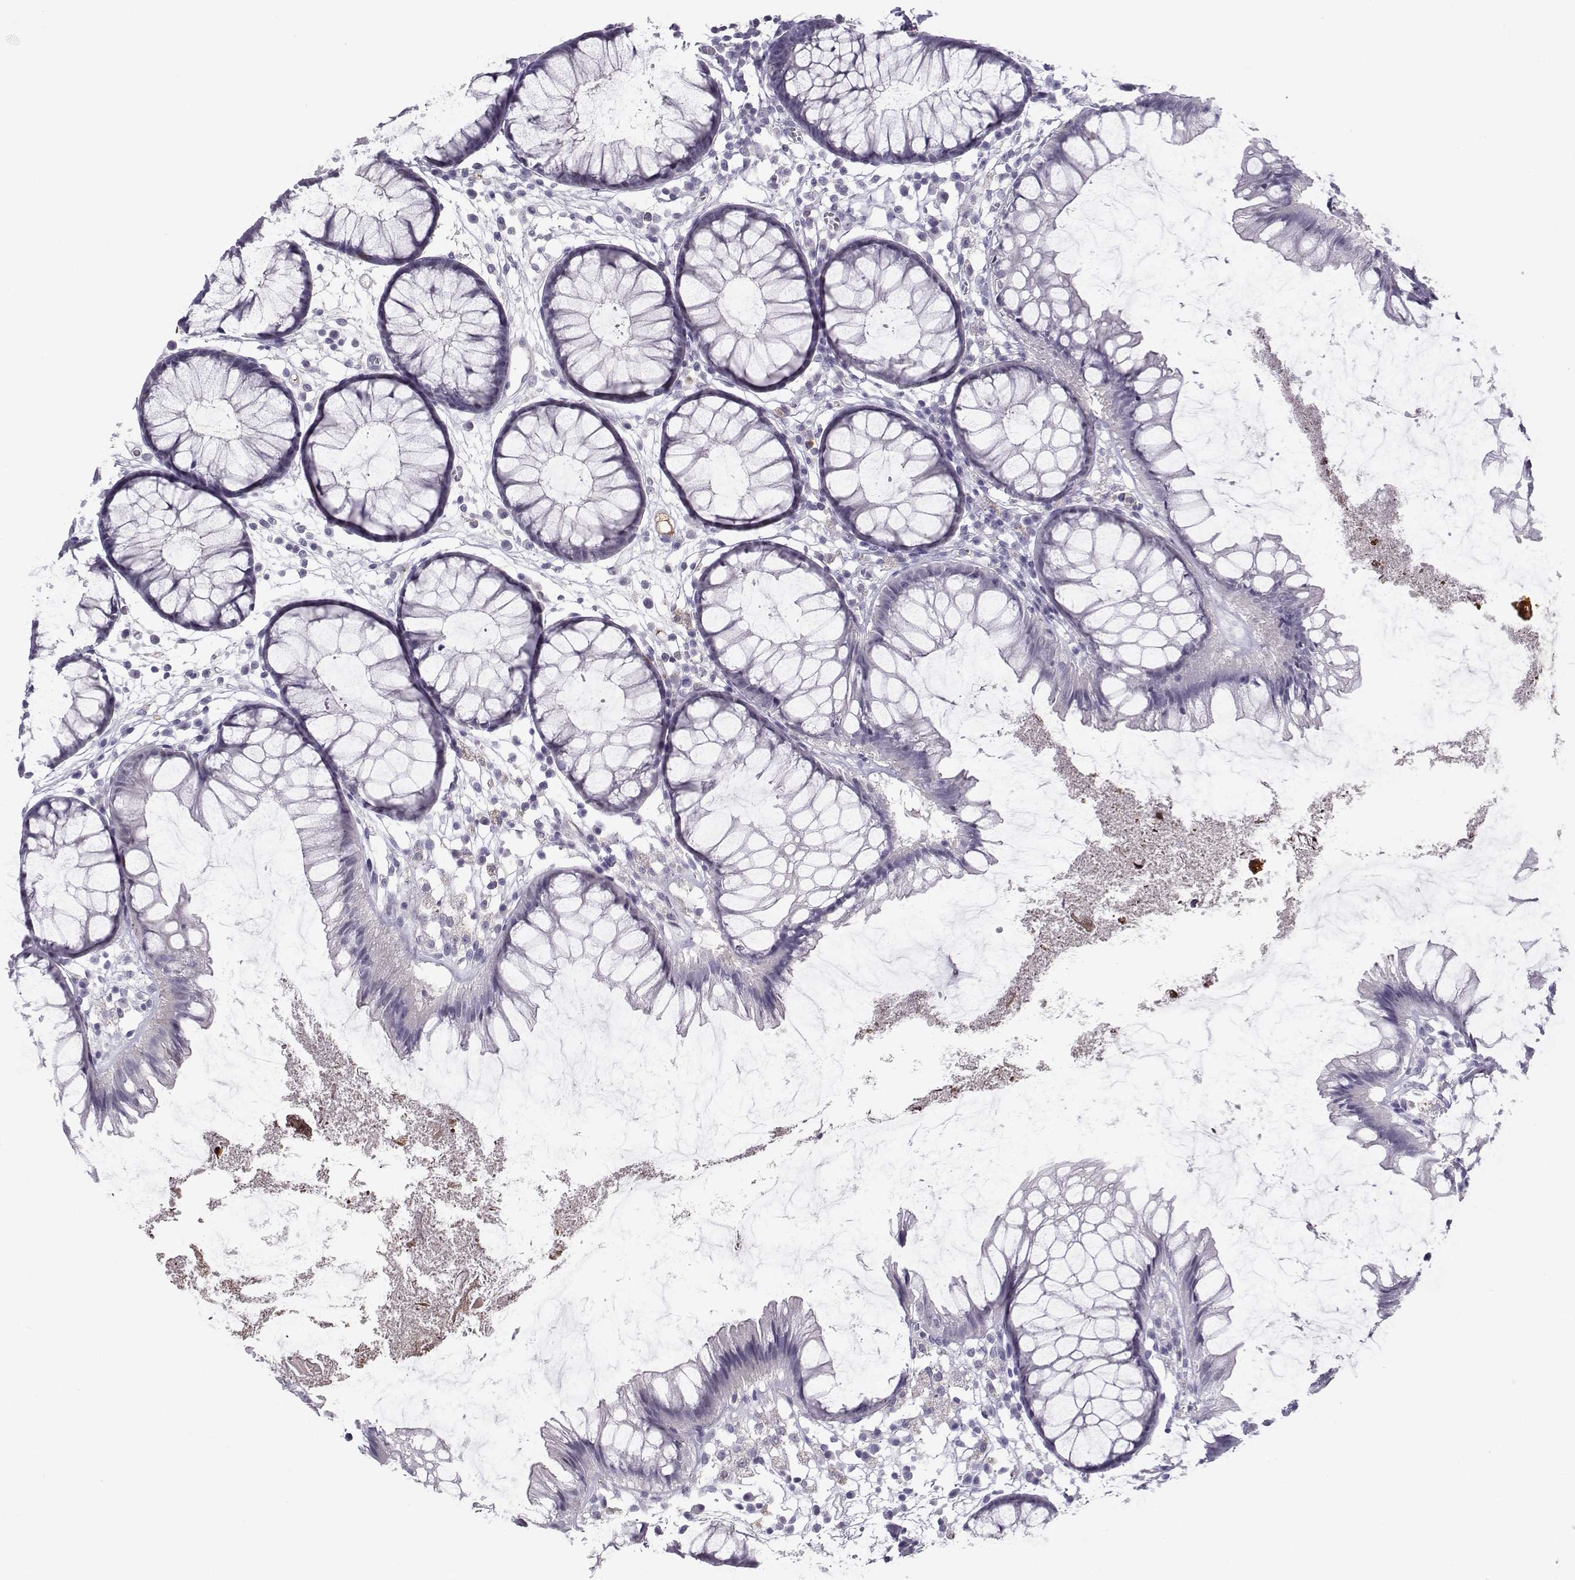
{"staining": {"intensity": "negative", "quantity": "none", "location": "none"}, "tissue": "colon", "cell_type": "Endothelial cells", "image_type": "normal", "snomed": [{"axis": "morphology", "description": "Normal tissue, NOS"}, {"axis": "morphology", "description": "Adenocarcinoma, NOS"}, {"axis": "topography", "description": "Colon"}], "caption": "This is a micrograph of immunohistochemistry staining of benign colon, which shows no positivity in endothelial cells.", "gene": "LHX1", "patient": {"sex": "male", "age": 65}}